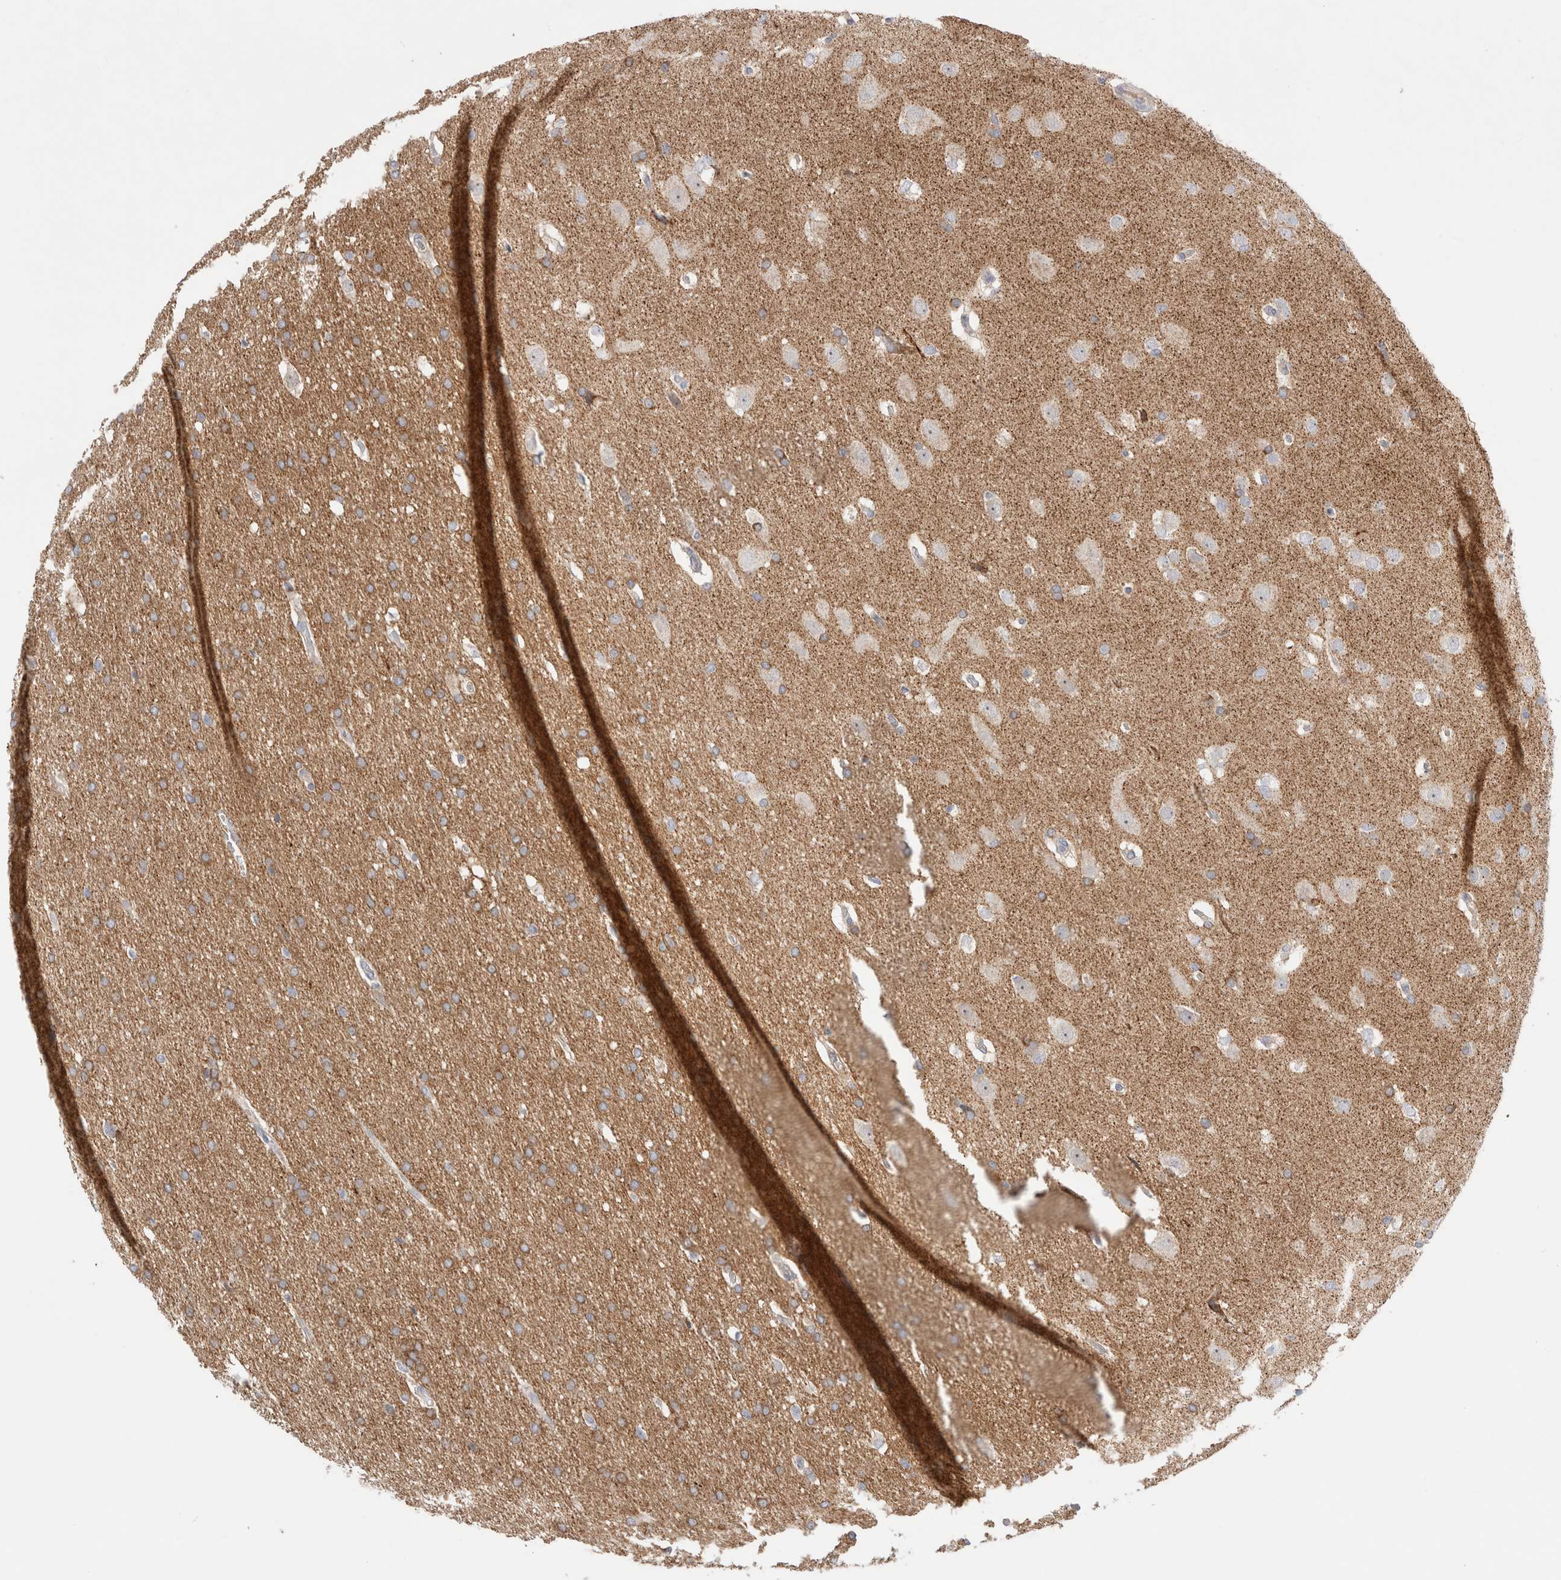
{"staining": {"intensity": "moderate", "quantity": ">75%", "location": "cytoplasmic/membranous"}, "tissue": "glioma", "cell_type": "Tumor cells", "image_type": "cancer", "snomed": [{"axis": "morphology", "description": "Glioma, malignant, Low grade"}, {"axis": "topography", "description": "Brain"}], "caption": "A photomicrograph of human malignant low-grade glioma stained for a protein demonstrates moderate cytoplasmic/membranous brown staining in tumor cells.", "gene": "CHADL", "patient": {"sex": "female", "age": 37}}